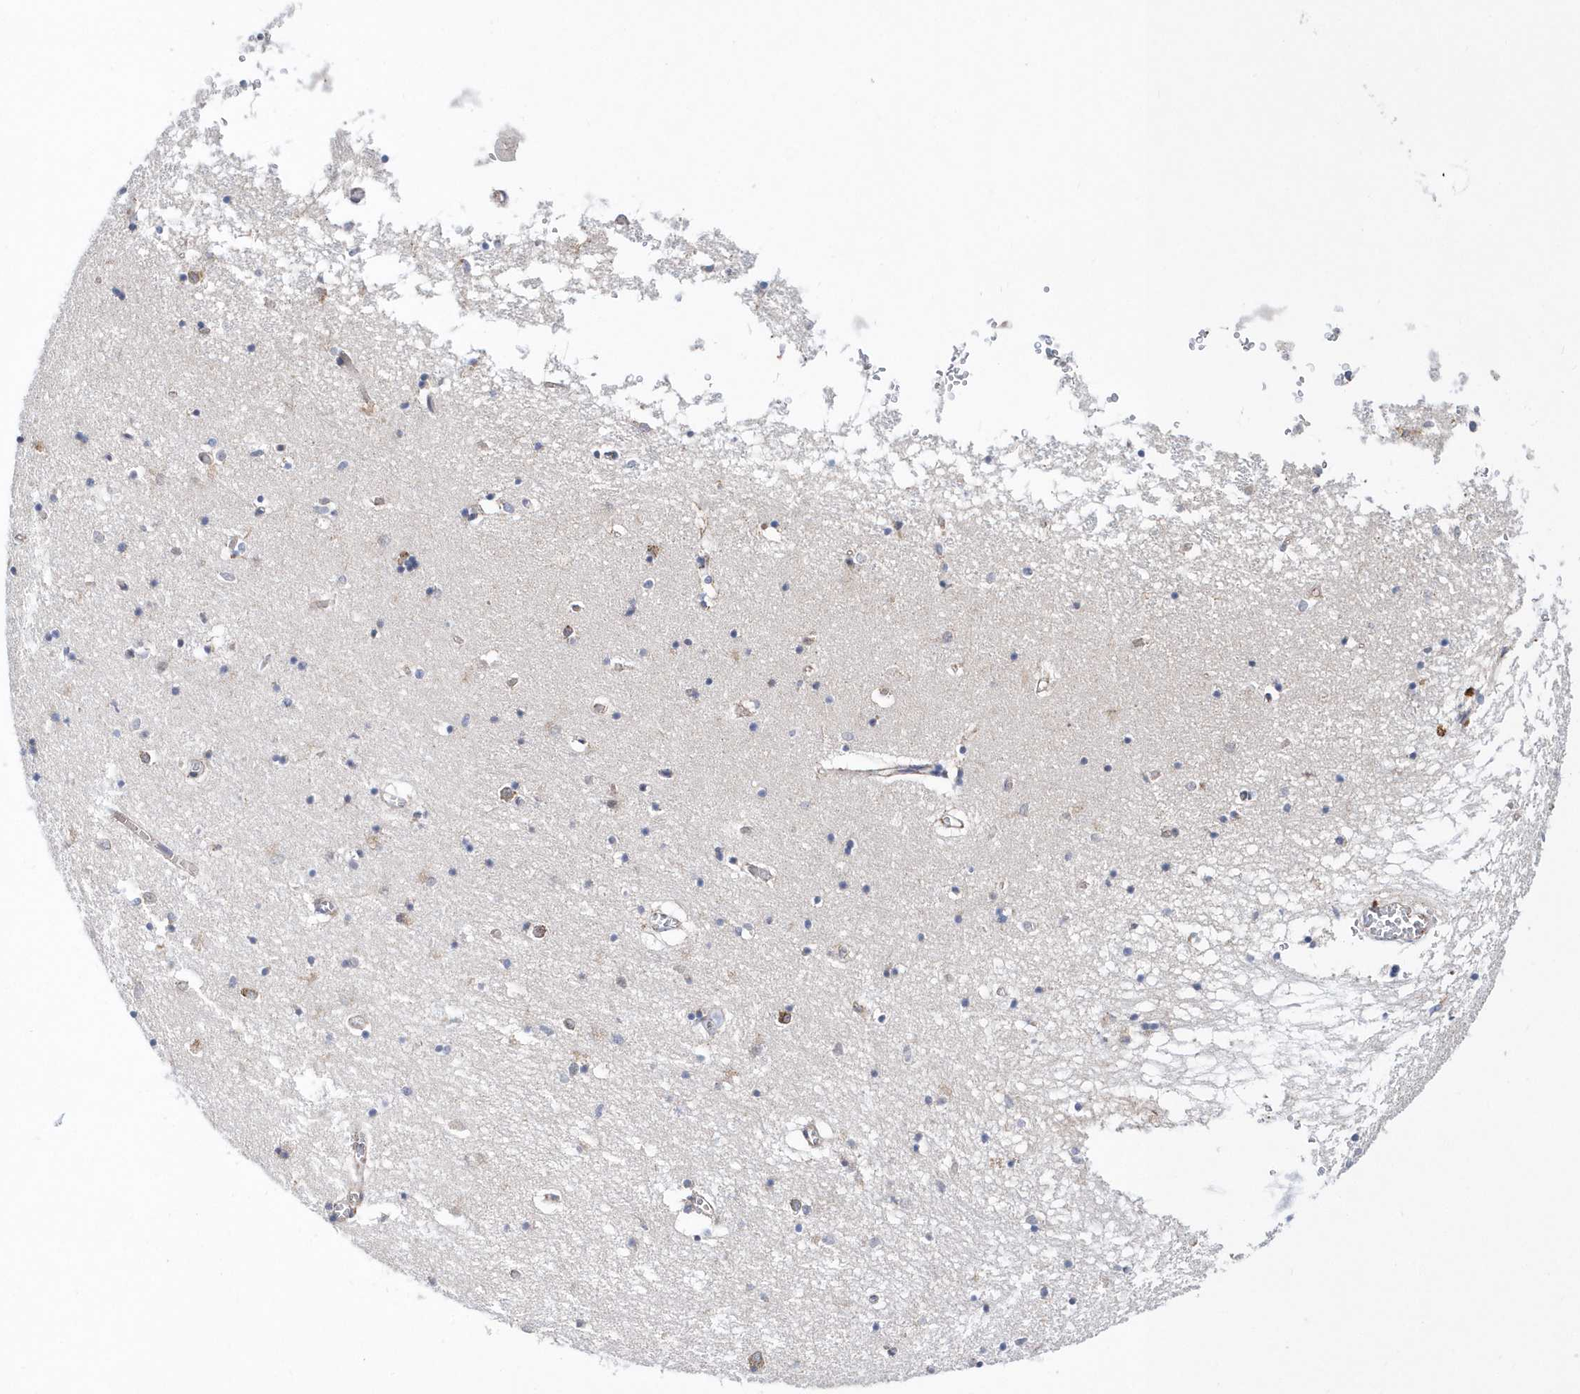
{"staining": {"intensity": "negative", "quantity": "none", "location": "none"}, "tissue": "hippocampus", "cell_type": "Glial cells", "image_type": "normal", "snomed": [{"axis": "morphology", "description": "Normal tissue, NOS"}, {"axis": "topography", "description": "Hippocampus"}], "caption": "Human hippocampus stained for a protein using immunohistochemistry exhibits no positivity in glial cells.", "gene": "SPATA5", "patient": {"sex": "male", "age": 70}}